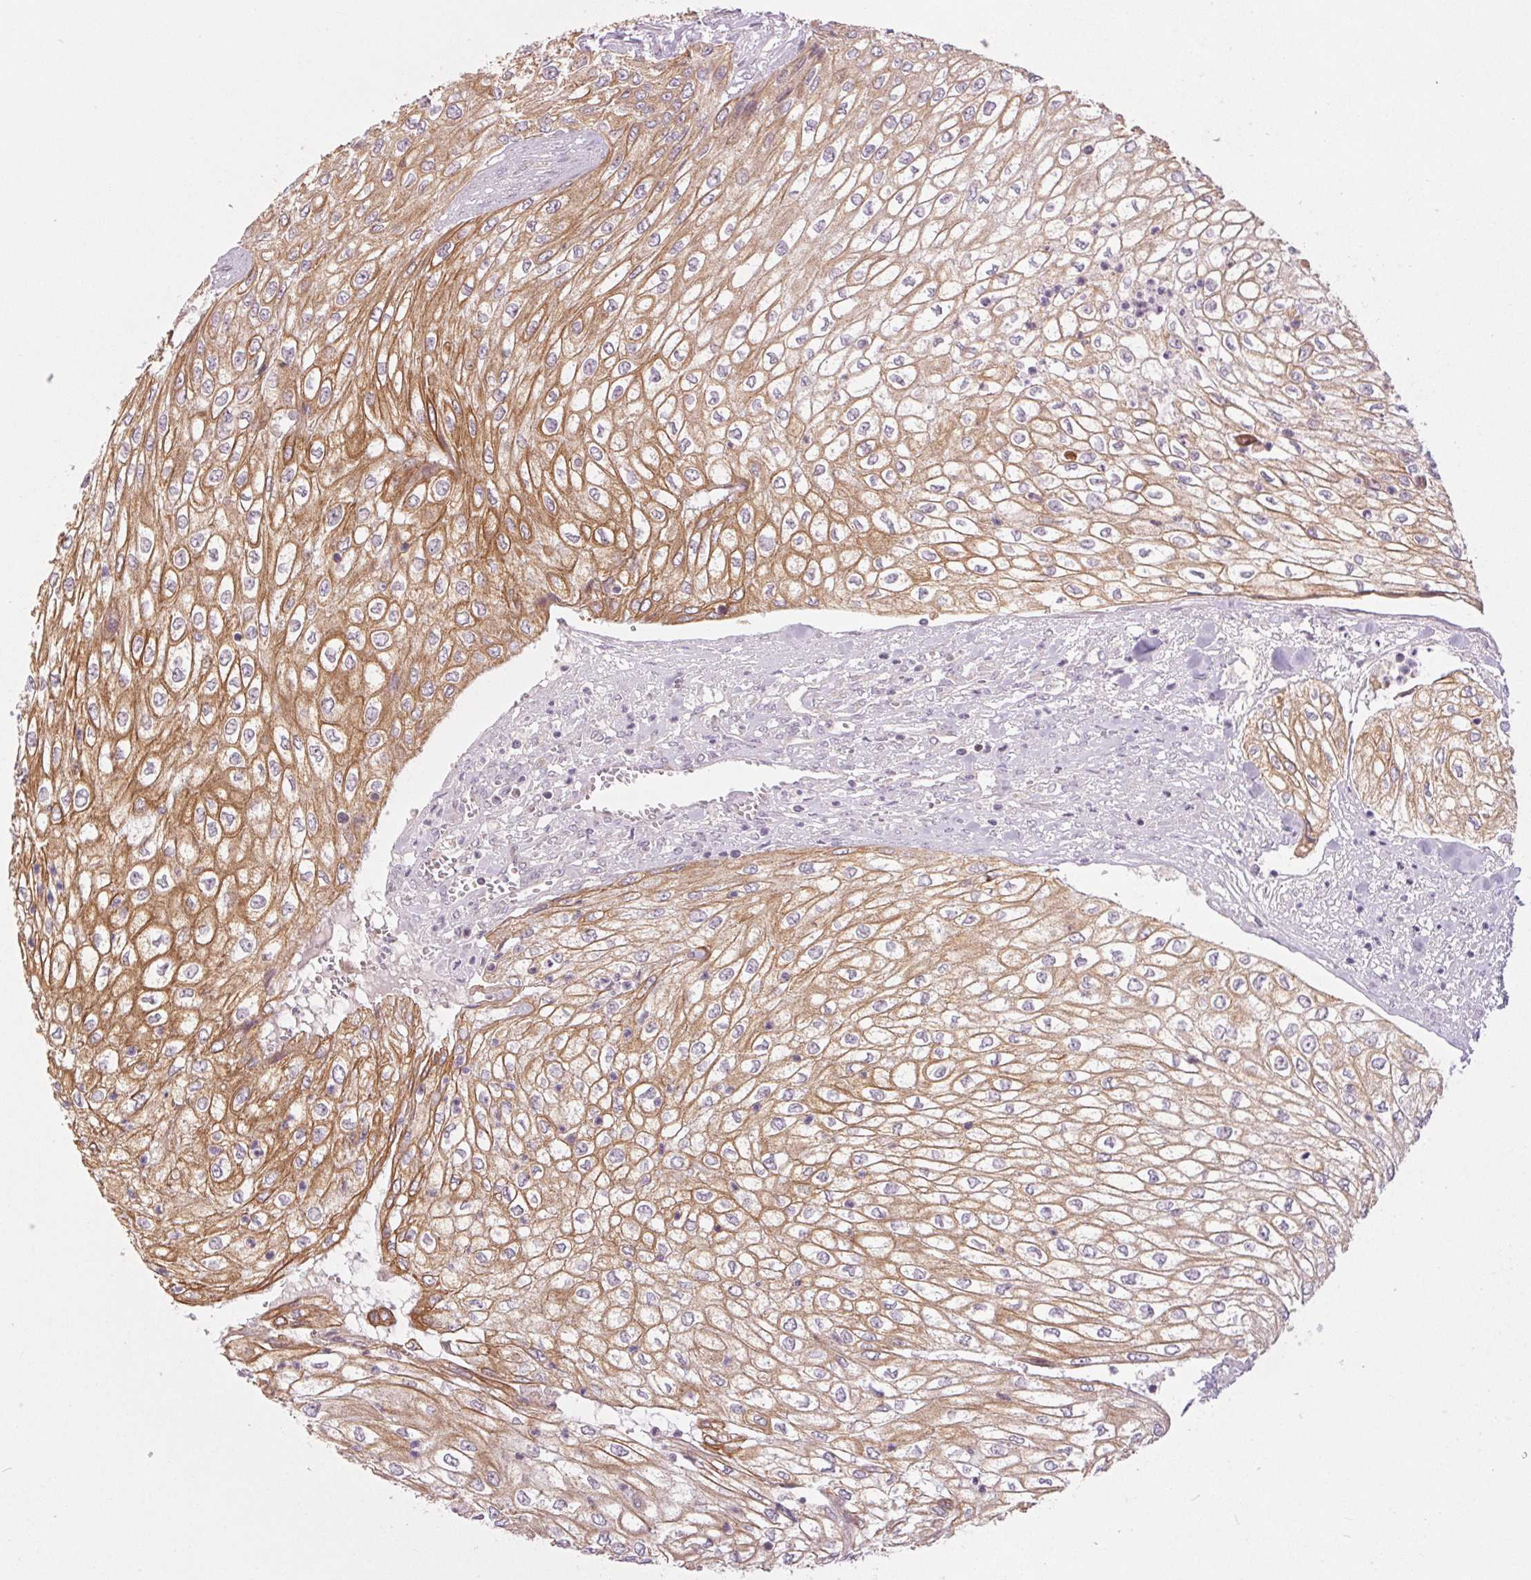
{"staining": {"intensity": "moderate", "quantity": ">75%", "location": "cytoplasmic/membranous"}, "tissue": "urothelial cancer", "cell_type": "Tumor cells", "image_type": "cancer", "snomed": [{"axis": "morphology", "description": "Urothelial carcinoma, High grade"}, {"axis": "topography", "description": "Urinary bladder"}], "caption": "Urothelial cancer stained for a protein (brown) shows moderate cytoplasmic/membranous positive staining in about >75% of tumor cells.", "gene": "MAP3K5", "patient": {"sex": "male", "age": 62}}